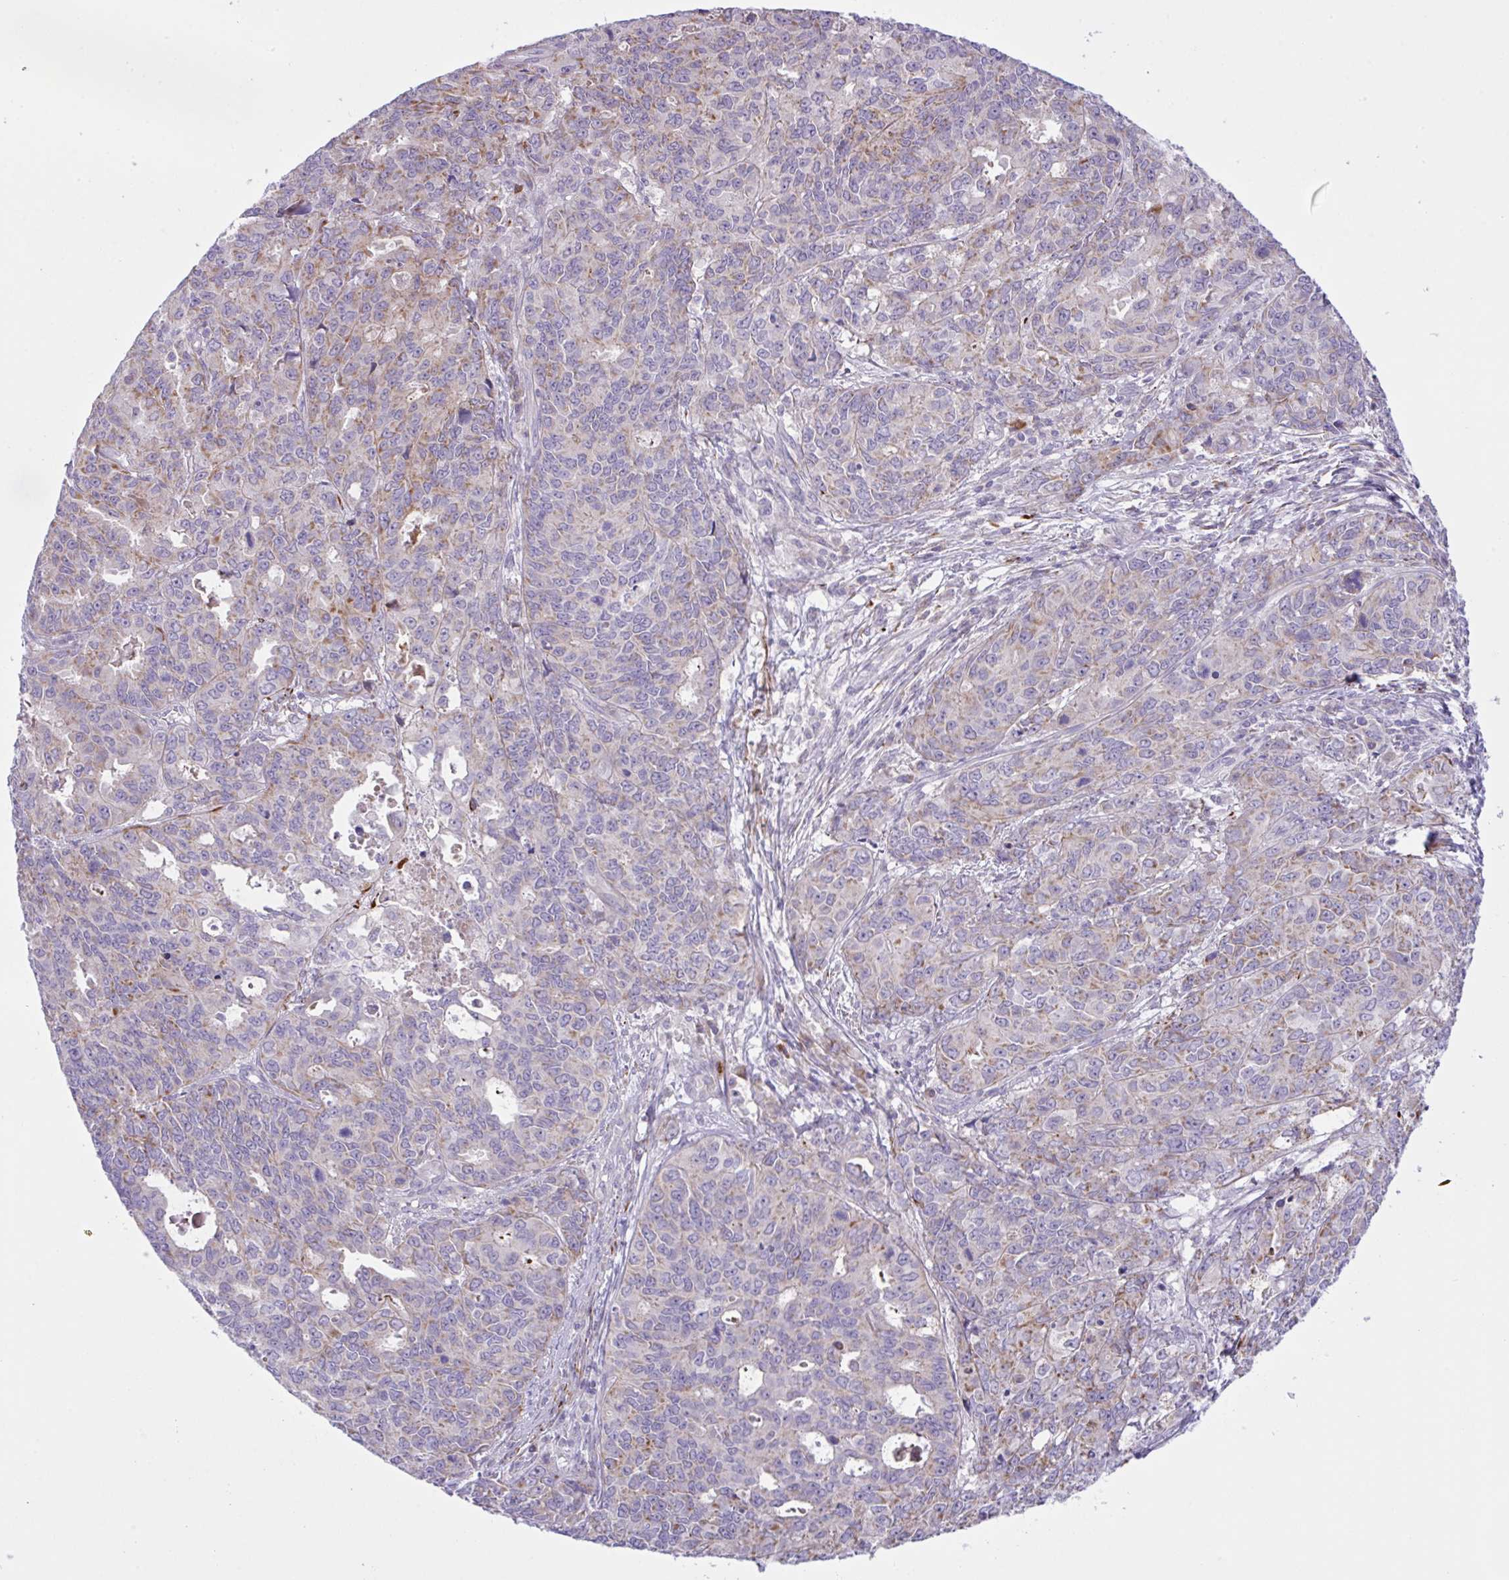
{"staining": {"intensity": "weak", "quantity": "25%-75%", "location": "cytoplasmic/membranous"}, "tissue": "endometrial cancer", "cell_type": "Tumor cells", "image_type": "cancer", "snomed": [{"axis": "morphology", "description": "Adenocarcinoma, NOS"}, {"axis": "topography", "description": "Uterus"}], "caption": "IHC histopathology image of endometrial cancer (adenocarcinoma) stained for a protein (brown), which shows low levels of weak cytoplasmic/membranous positivity in approximately 25%-75% of tumor cells.", "gene": "CHDH", "patient": {"sex": "female", "age": 79}}